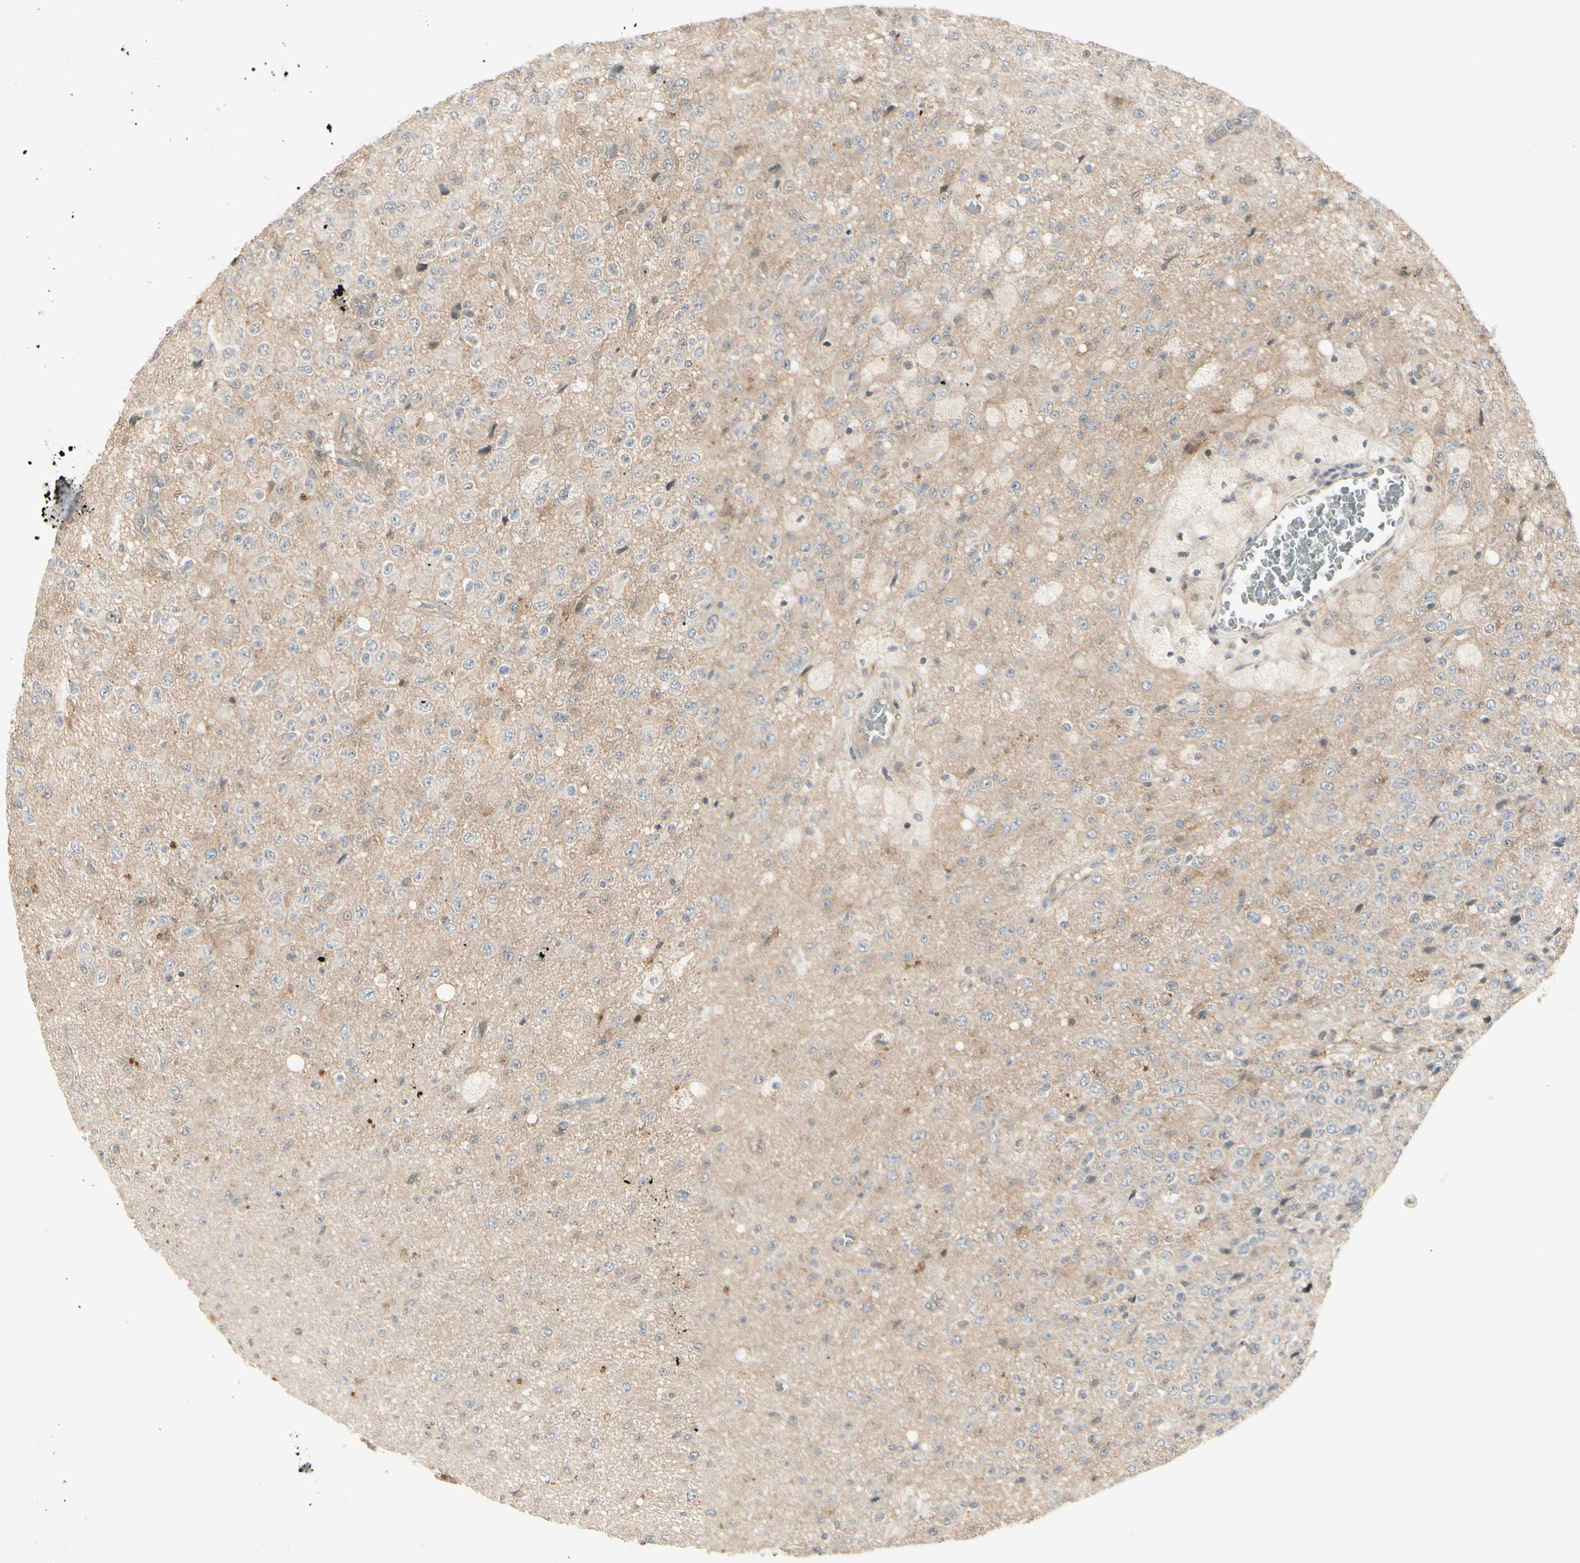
{"staining": {"intensity": "moderate", "quantity": "<25%", "location": "nuclear"}, "tissue": "glioma", "cell_type": "Tumor cells", "image_type": "cancer", "snomed": [{"axis": "morphology", "description": "Glioma, malignant, High grade"}, {"axis": "topography", "description": "pancreas cauda"}], "caption": "IHC photomicrograph of human malignant high-grade glioma stained for a protein (brown), which shows low levels of moderate nuclear staining in about <25% of tumor cells.", "gene": "FHDC1", "patient": {"sex": "male", "age": 60}}